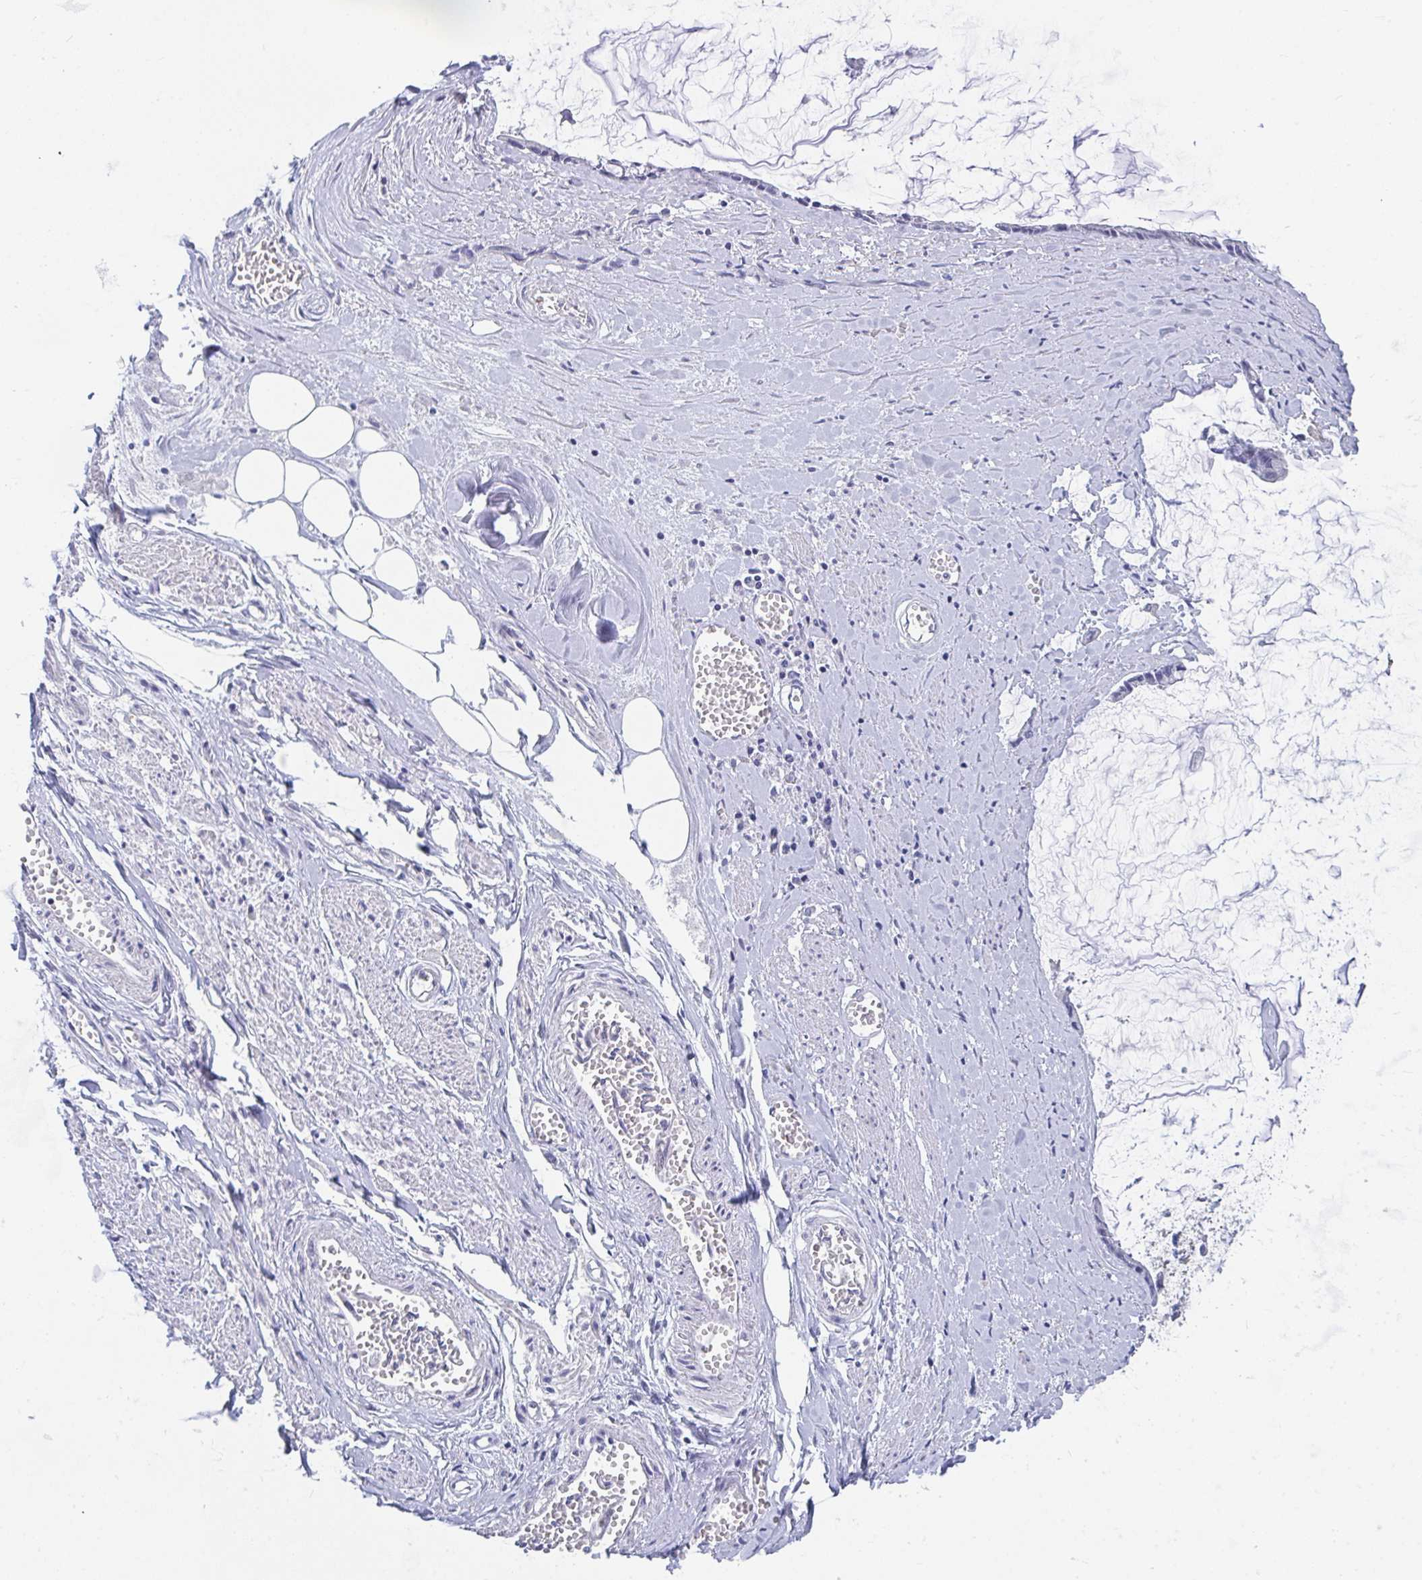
{"staining": {"intensity": "negative", "quantity": "none", "location": "none"}, "tissue": "ovarian cancer", "cell_type": "Tumor cells", "image_type": "cancer", "snomed": [{"axis": "morphology", "description": "Cystadenocarcinoma, mucinous, NOS"}, {"axis": "topography", "description": "Ovary"}], "caption": "Tumor cells show no significant protein expression in ovarian cancer (mucinous cystadenocarcinoma).", "gene": "P2RX3", "patient": {"sex": "female", "age": 90}}